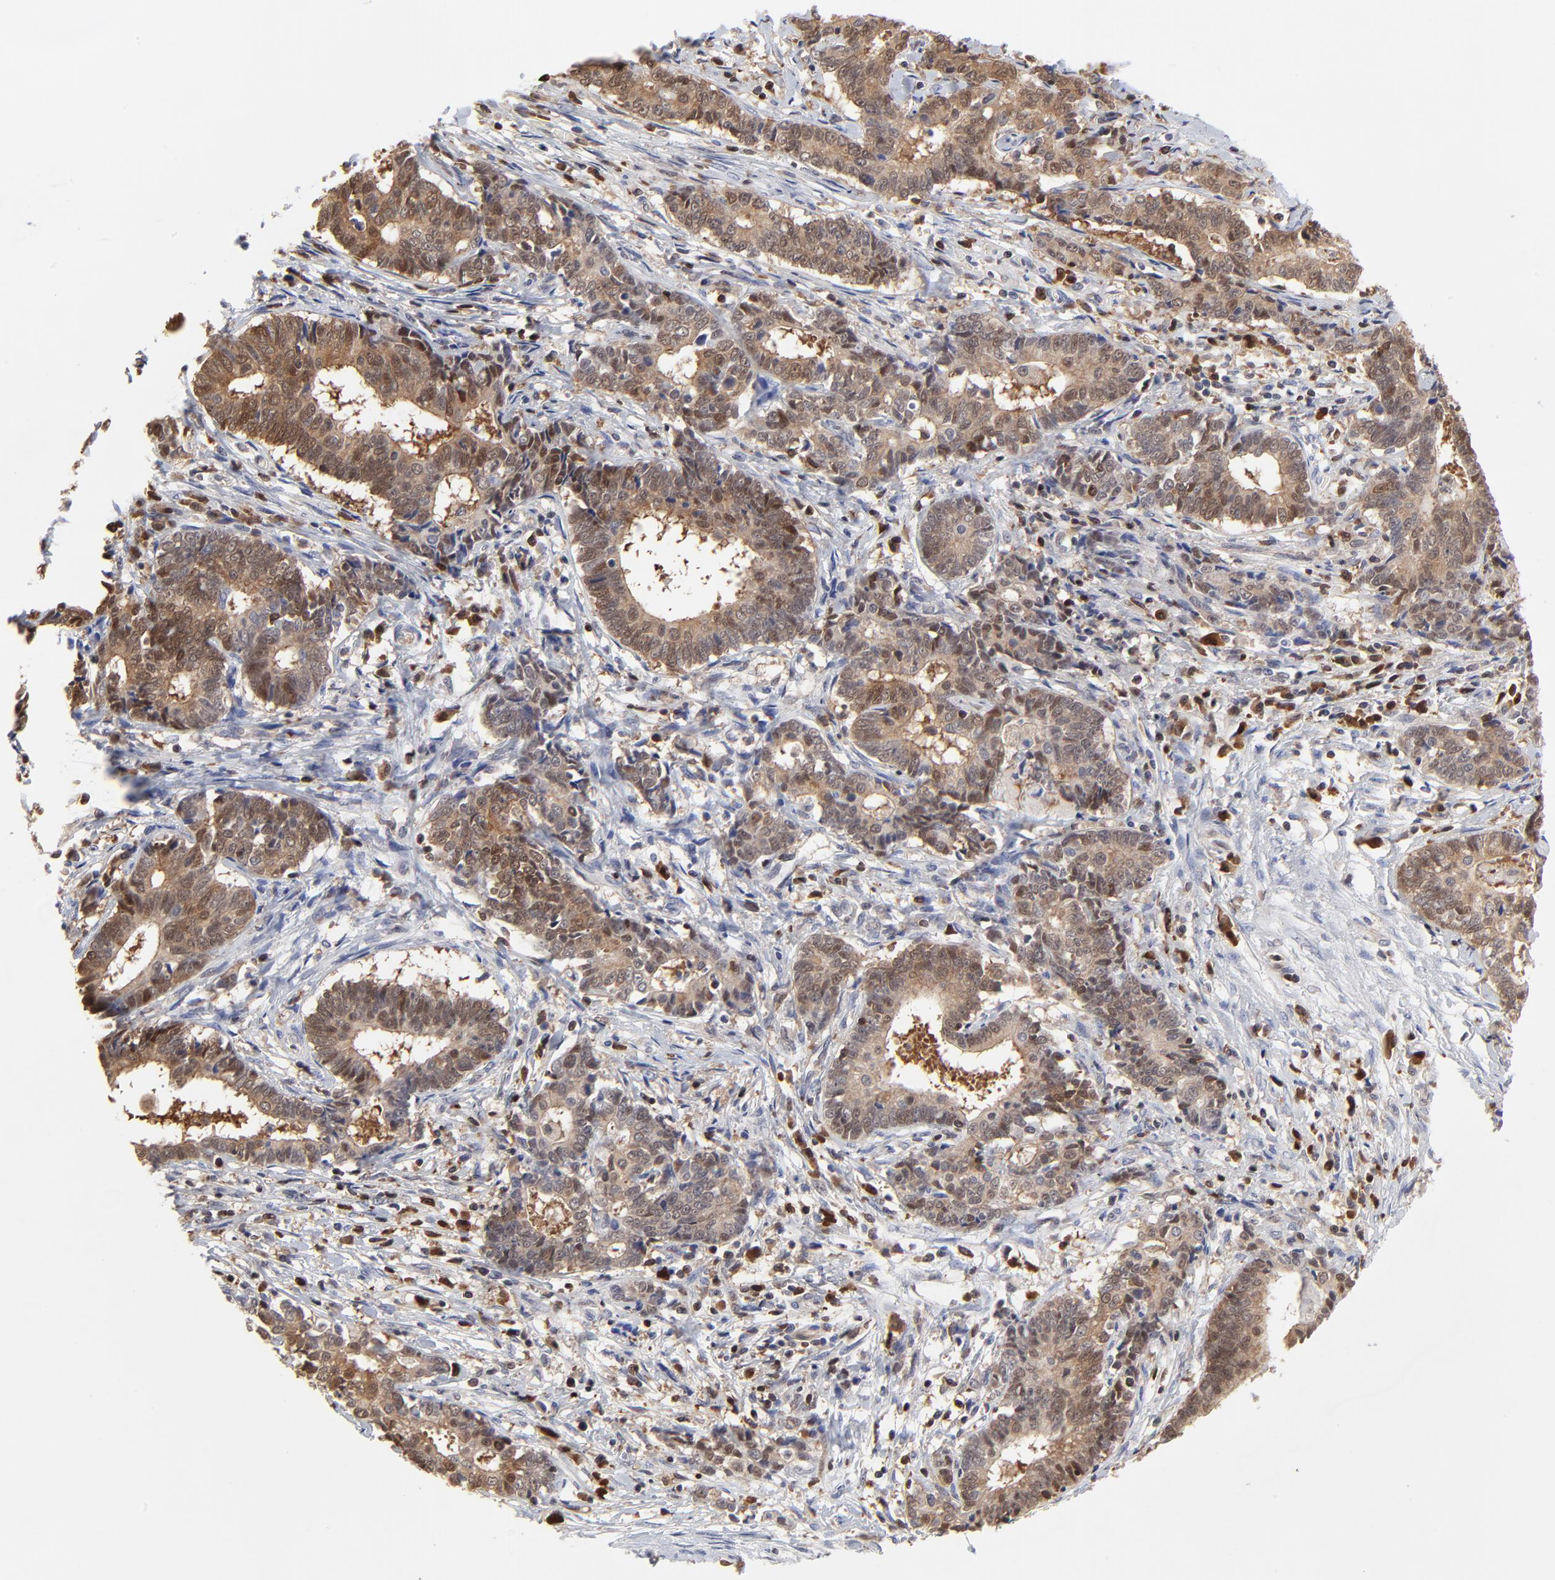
{"staining": {"intensity": "moderate", "quantity": ">75%", "location": "cytoplasmic/membranous"}, "tissue": "liver cancer", "cell_type": "Tumor cells", "image_type": "cancer", "snomed": [{"axis": "morphology", "description": "Cholangiocarcinoma"}, {"axis": "topography", "description": "Liver"}], "caption": "Cholangiocarcinoma (liver) stained for a protein displays moderate cytoplasmic/membranous positivity in tumor cells.", "gene": "CASP3", "patient": {"sex": "male", "age": 57}}